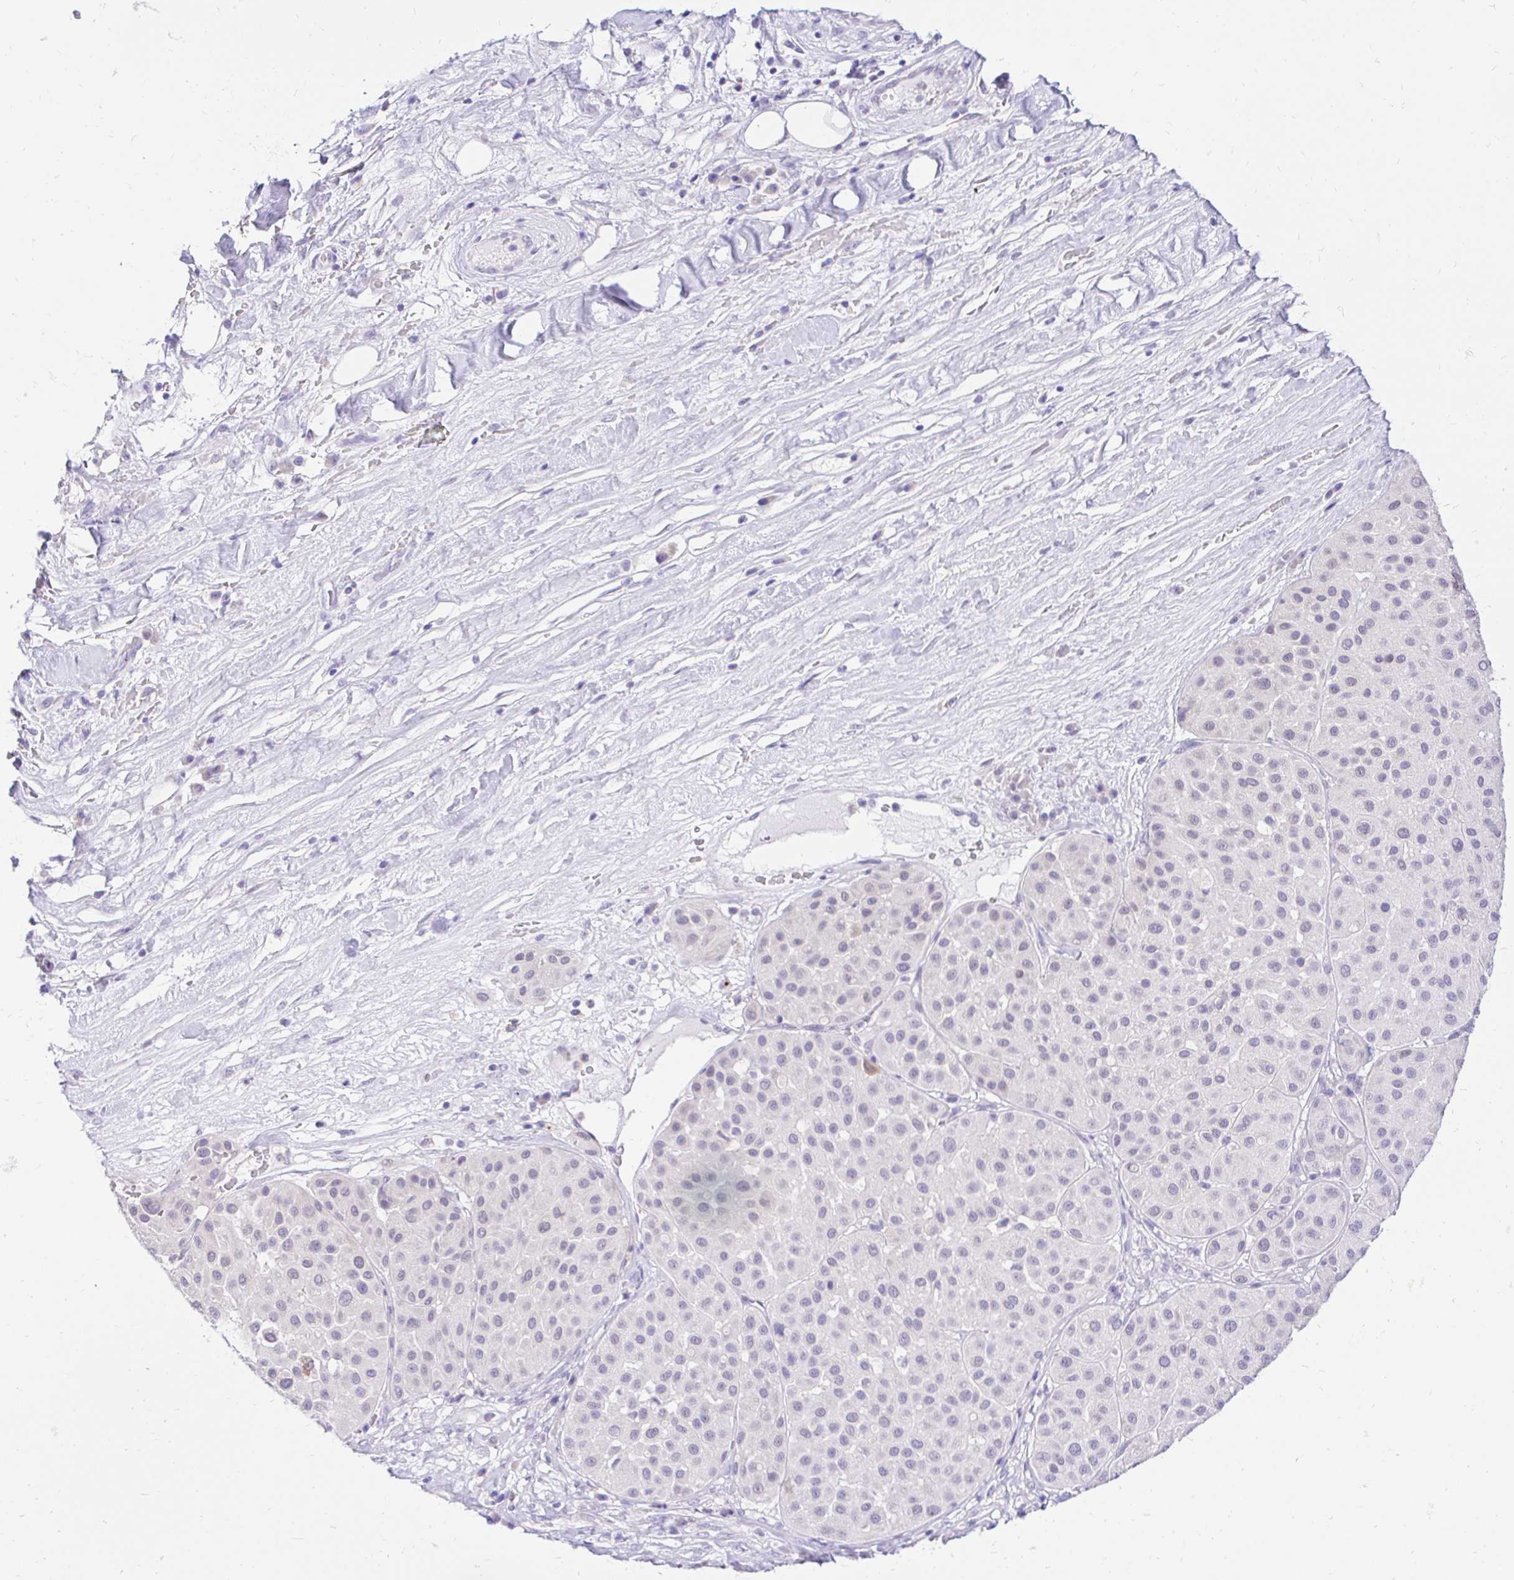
{"staining": {"intensity": "negative", "quantity": "none", "location": "none"}, "tissue": "melanoma", "cell_type": "Tumor cells", "image_type": "cancer", "snomed": [{"axis": "morphology", "description": "Malignant melanoma, Metastatic site"}, {"axis": "topography", "description": "Smooth muscle"}], "caption": "There is no significant expression in tumor cells of malignant melanoma (metastatic site). (Brightfield microscopy of DAB (3,3'-diaminobenzidine) immunohistochemistry at high magnification).", "gene": "FATE1", "patient": {"sex": "male", "age": 41}}